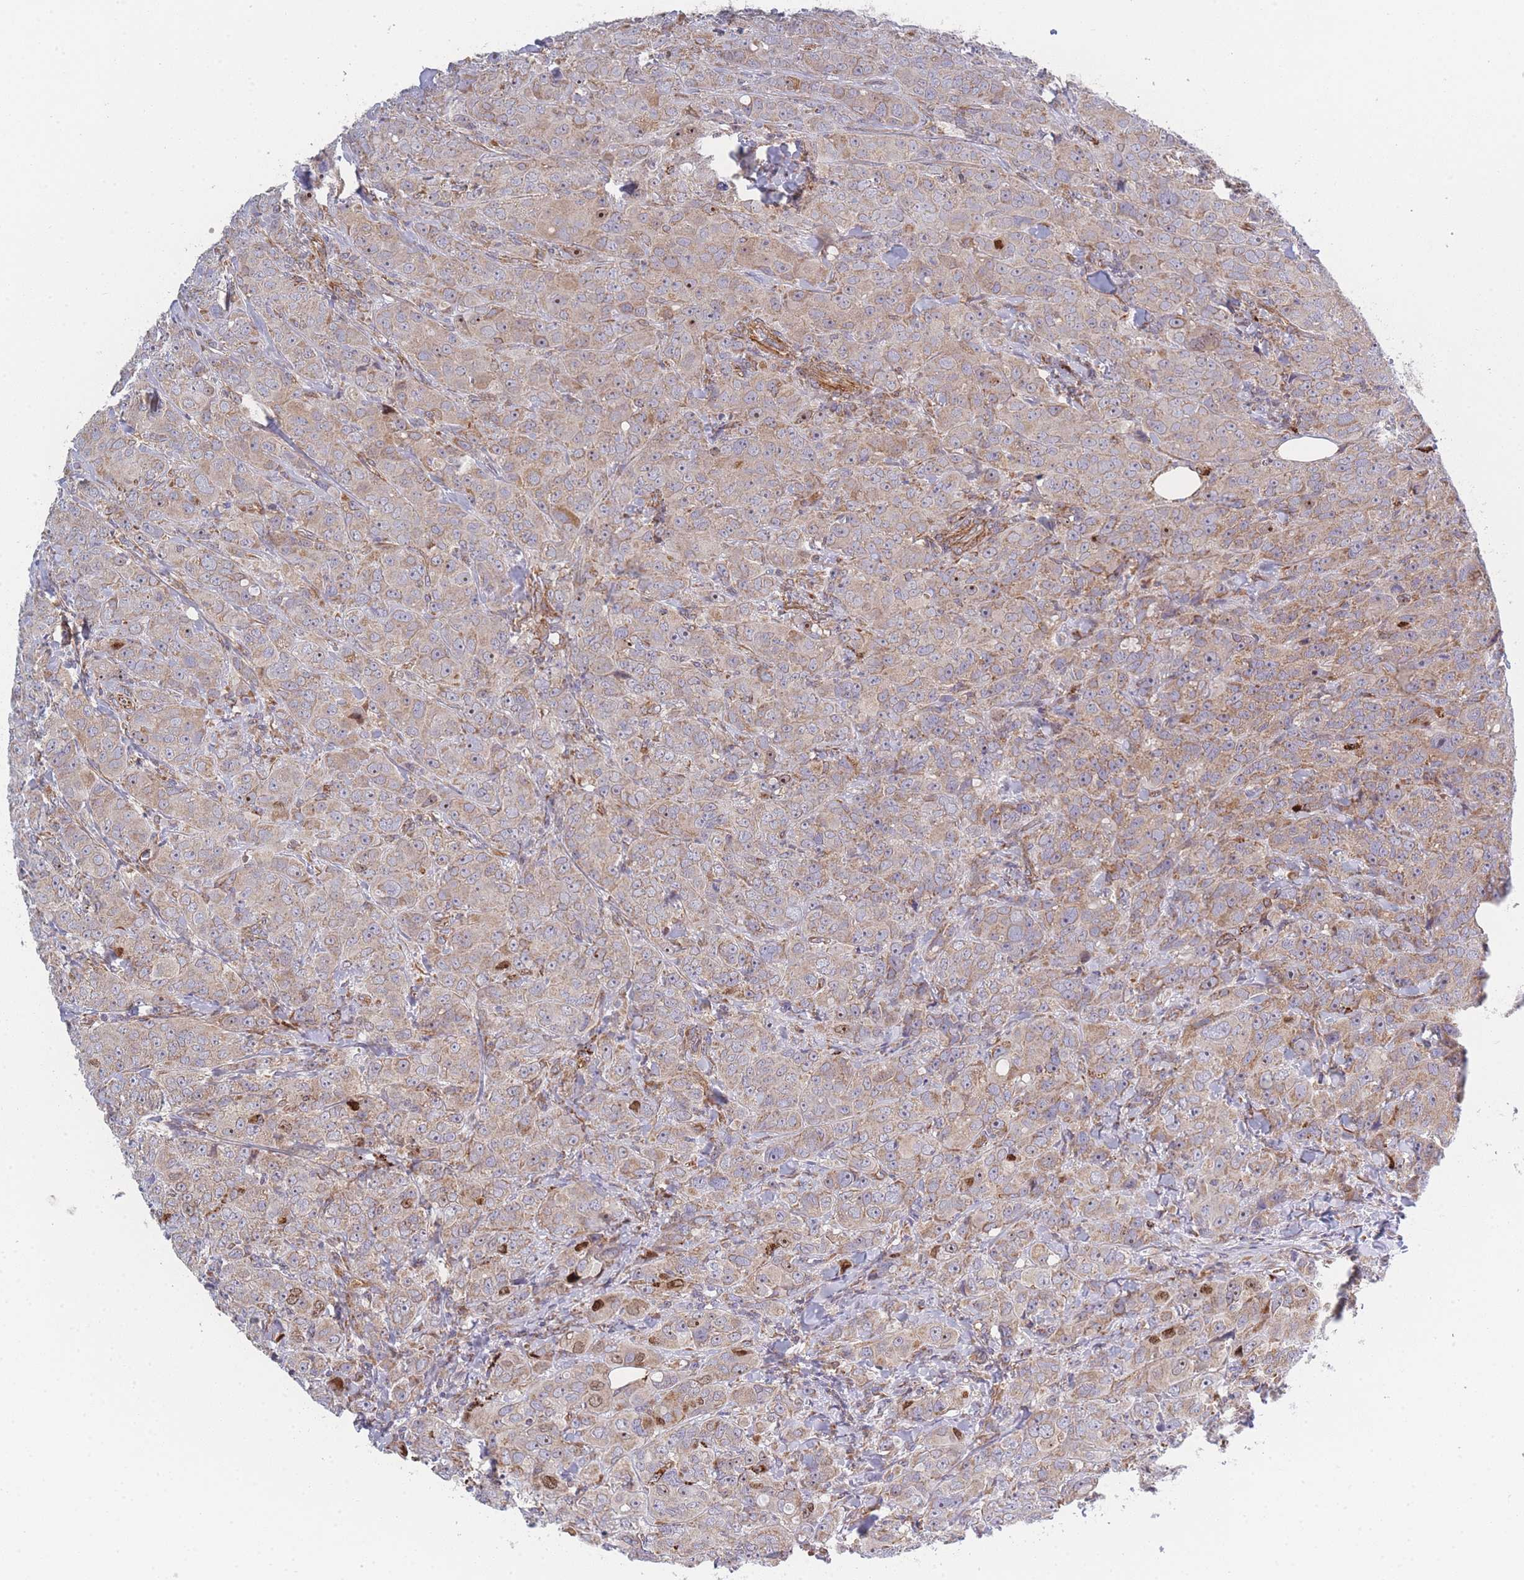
{"staining": {"intensity": "weak", "quantity": ">75%", "location": "cytoplasmic/membranous"}, "tissue": "breast cancer", "cell_type": "Tumor cells", "image_type": "cancer", "snomed": [{"axis": "morphology", "description": "Duct carcinoma"}, {"axis": "topography", "description": "Breast"}], "caption": "This is an image of immunohistochemistry (IHC) staining of breast cancer, which shows weak expression in the cytoplasmic/membranous of tumor cells.", "gene": "MTRES1", "patient": {"sex": "female", "age": 43}}